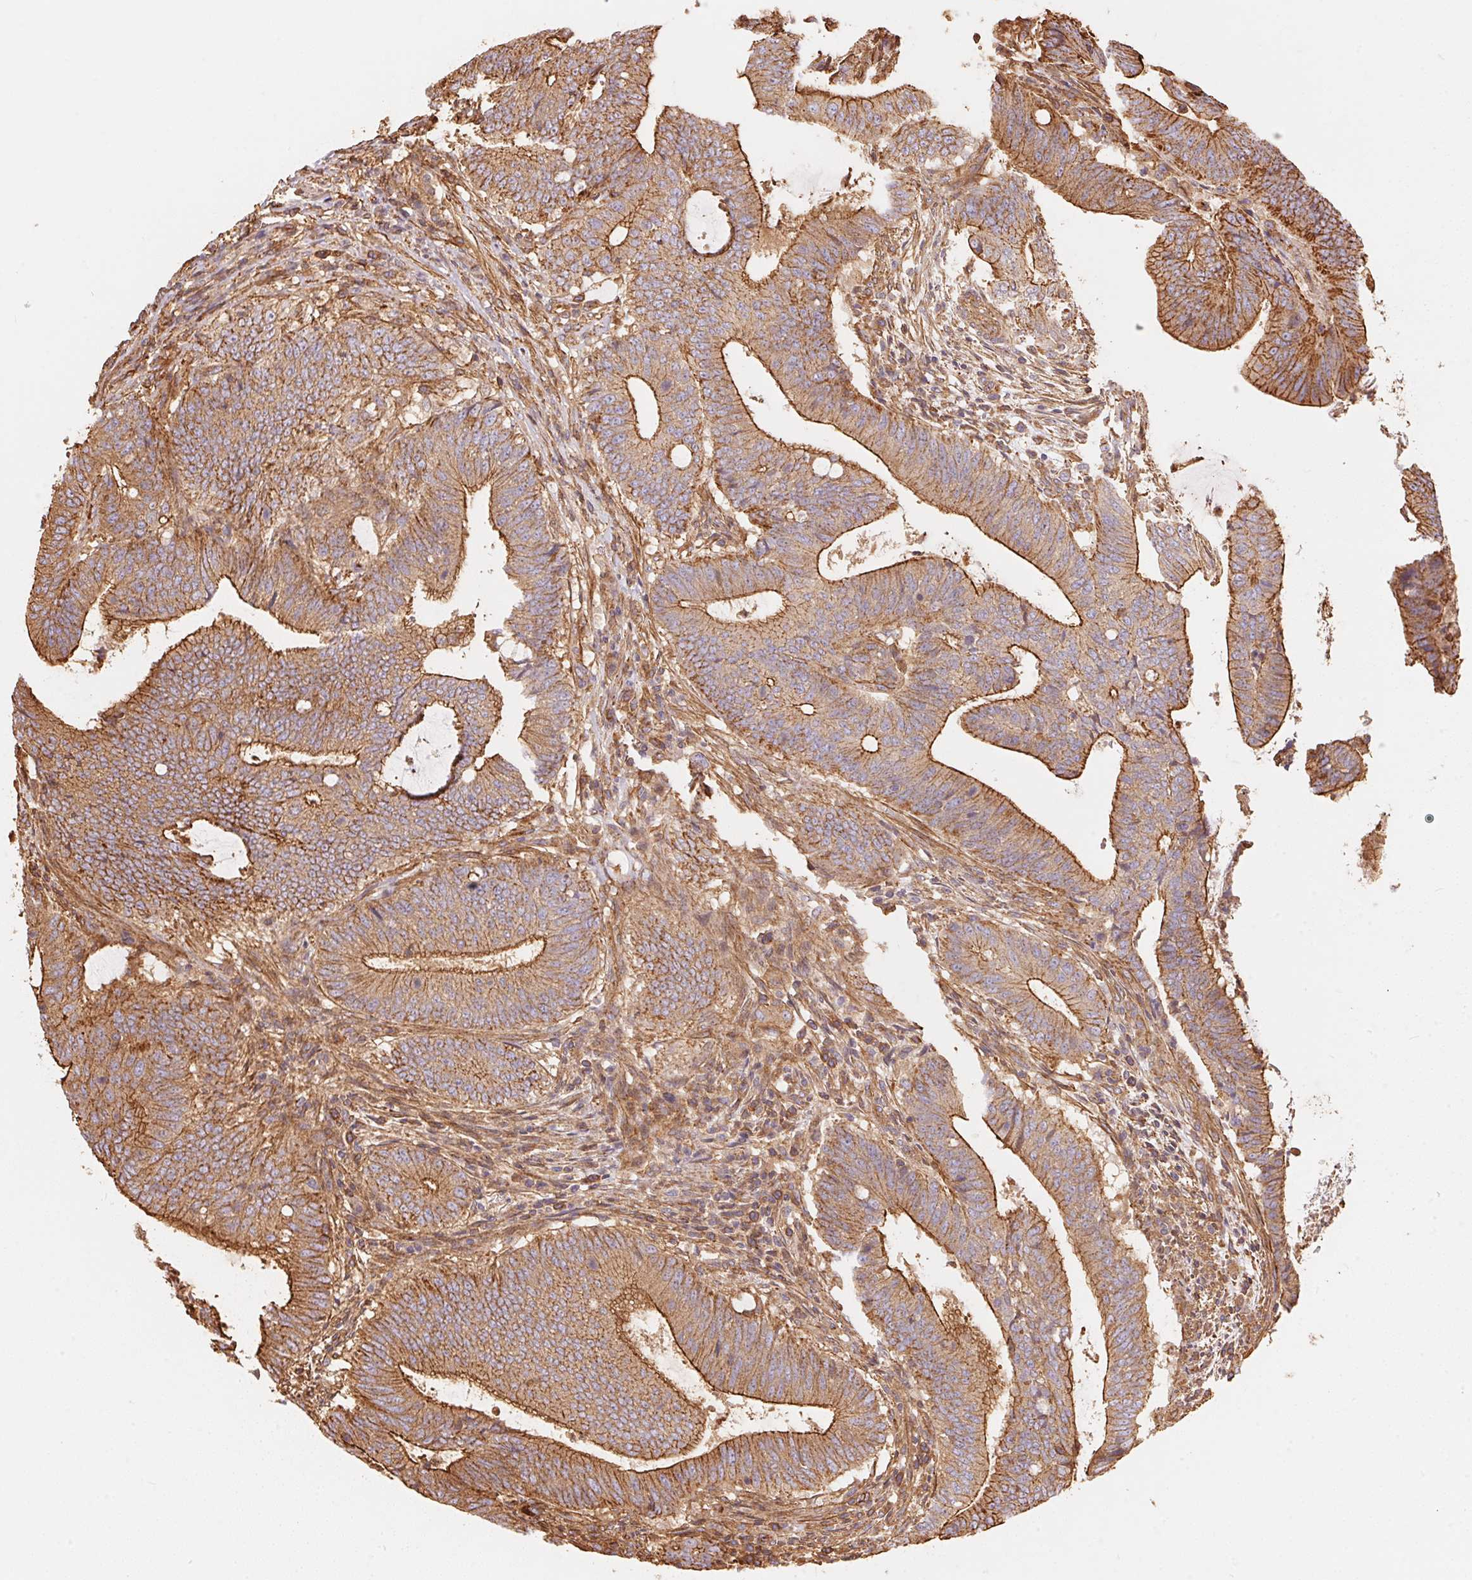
{"staining": {"intensity": "strong", "quantity": "25%-75%", "location": "cytoplasmic/membranous"}, "tissue": "colorectal cancer", "cell_type": "Tumor cells", "image_type": "cancer", "snomed": [{"axis": "morphology", "description": "Adenocarcinoma, NOS"}, {"axis": "topography", "description": "Colon"}], "caption": "High-magnification brightfield microscopy of colorectal cancer stained with DAB (brown) and counterstained with hematoxylin (blue). tumor cells exhibit strong cytoplasmic/membranous positivity is identified in about25%-75% of cells.", "gene": "FRAS1", "patient": {"sex": "female", "age": 43}}